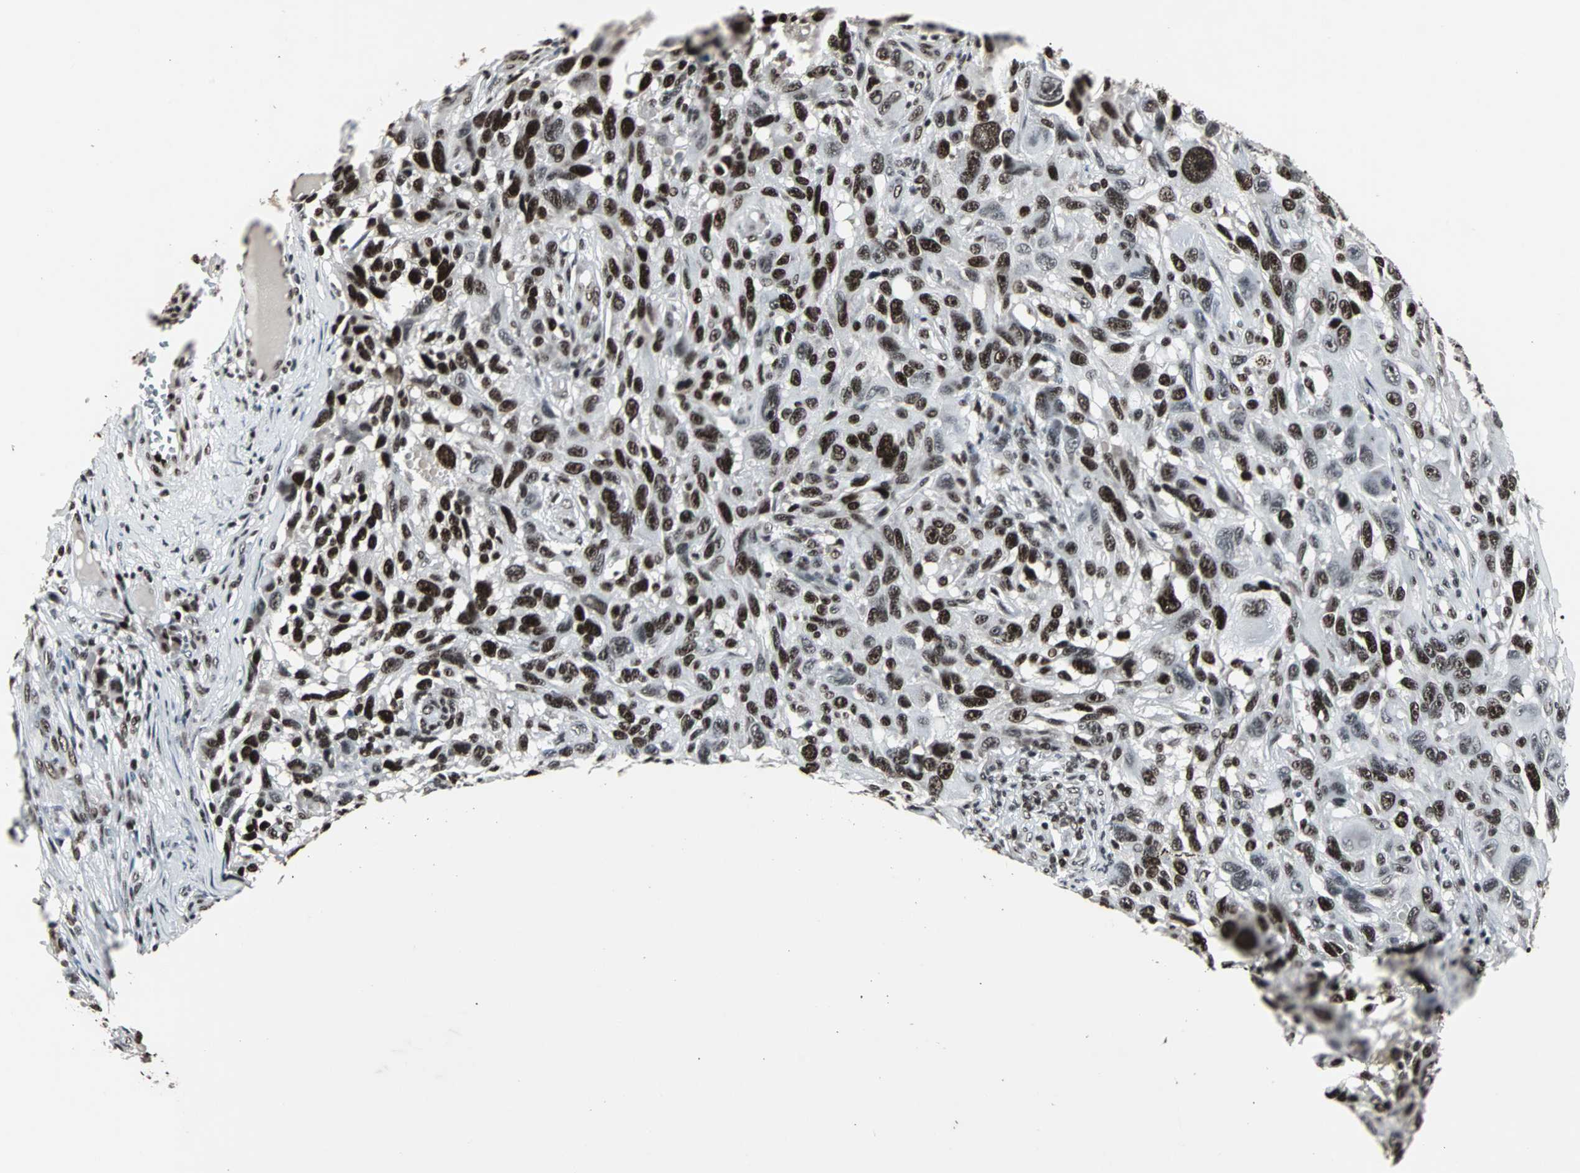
{"staining": {"intensity": "strong", "quantity": ">75%", "location": "nuclear"}, "tissue": "melanoma", "cell_type": "Tumor cells", "image_type": "cancer", "snomed": [{"axis": "morphology", "description": "Malignant melanoma, NOS"}, {"axis": "topography", "description": "Skin"}], "caption": "DAB (3,3'-diaminobenzidine) immunohistochemical staining of human melanoma shows strong nuclear protein expression in about >75% of tumor cells.", "gene": "PNKP", "patient": {"sex": "male", "age": 53}}